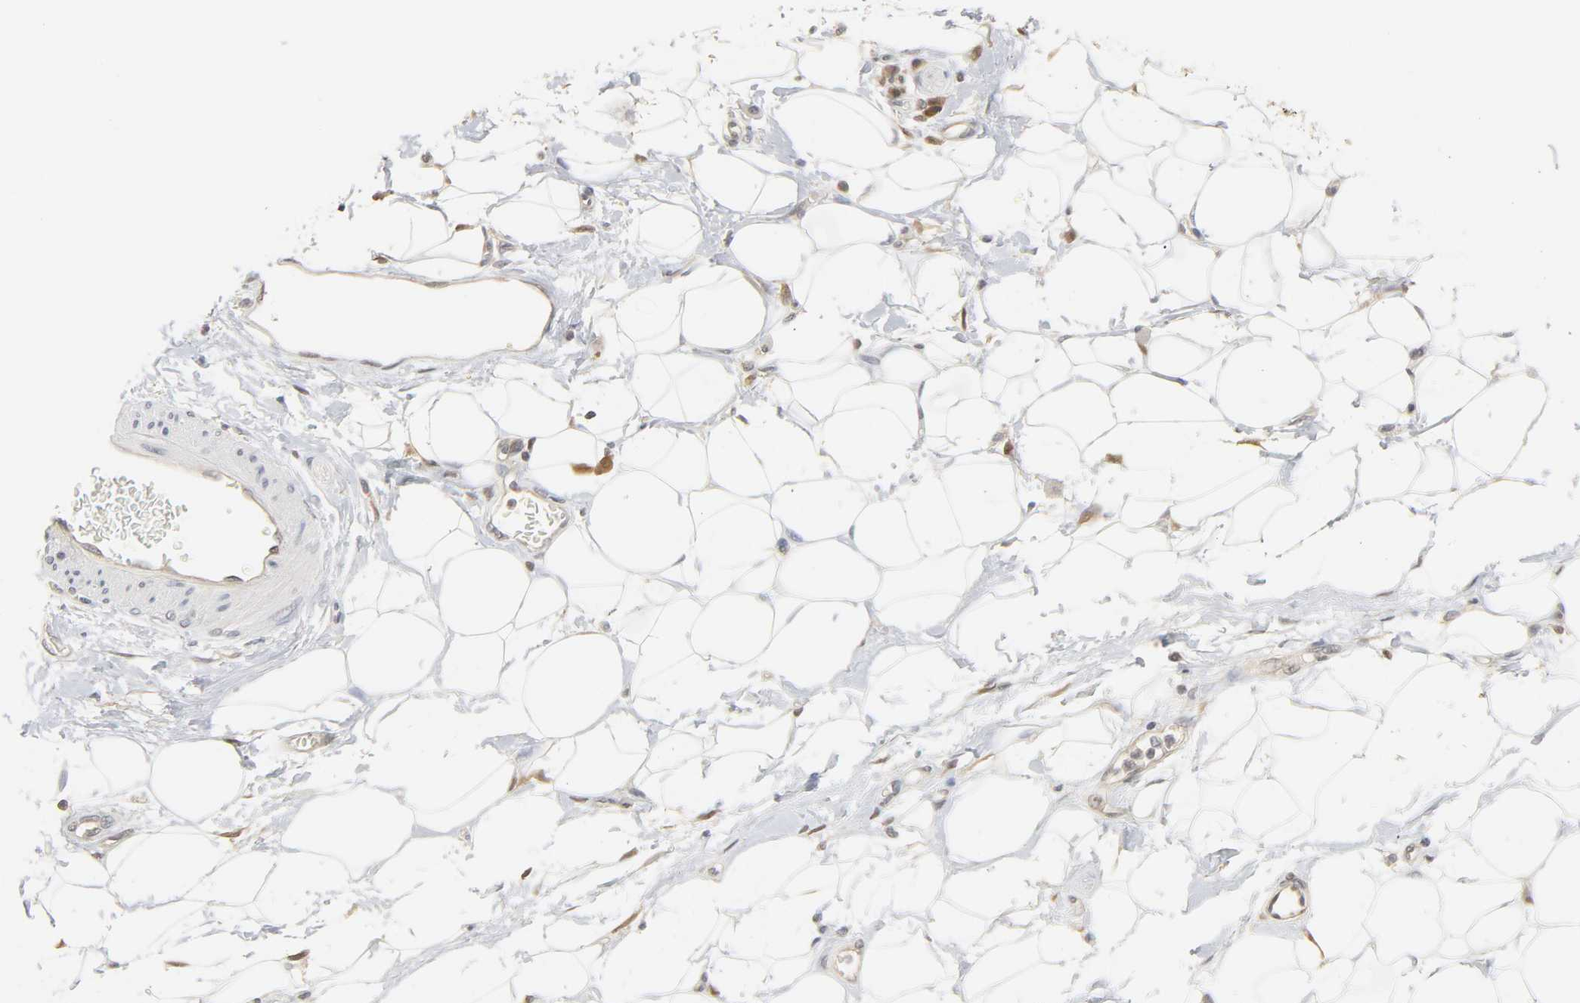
{"staining": {"intensity": "moderate", "quantity": ">75%", "location": "cytoplasmic/membranous,nuclear"}, "tissue": "adipose tissue", "cell_type": "Adipocytes", "image_type": "normal", "snomed": [{"axis": "morphology", "description": "Normal tissue, NOS"}, {"axis": "morphology", "description": "Urothelial carcinoma, High grade"}, {"axis": "topography", "description": "Vascular tissue"}, {"axis": "topography", "description": "Urinary bladder"}], "caption": "The immunohistochemical stain highlights moderate cytoplasmic/membranous,nuclear staining in adipocytes of unremarkable adipose tissue.", "gene": "MIF", "patient": {"sex": "female", "age": 56}}